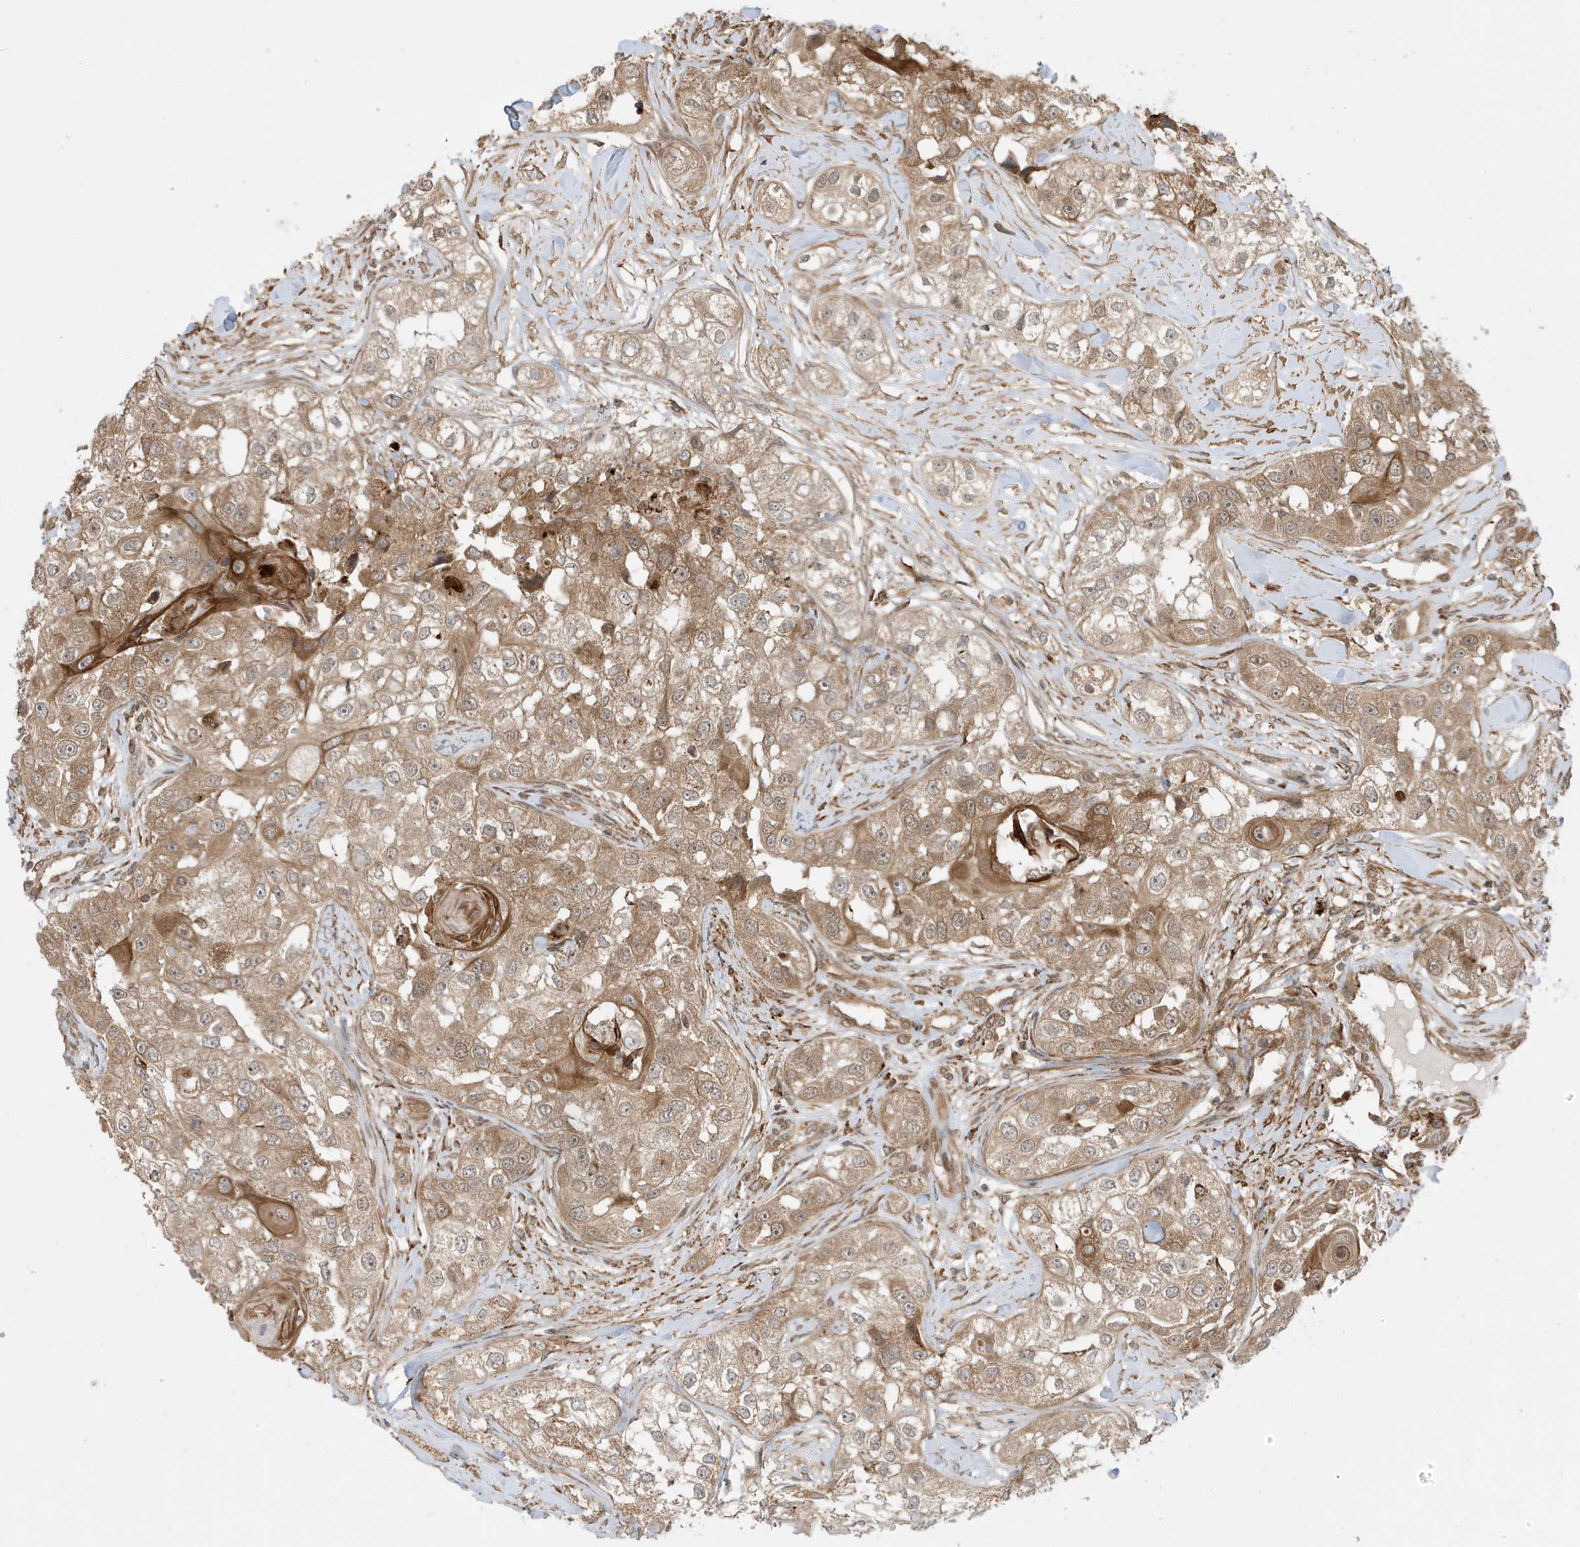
{"staining": {"intensity": "moderate", "quantity": ">75%", "location": "cytoplasmic/membranous"}, "tissue": "head and neck cancer", "cell_type": "Tumor cells", "image_type": "cancer", "snomed": [{"axis": "morphology", "description": "Normal tissue, NOS"}, {"axis": "morphology", "description": "Squamous cell carcinoma, NOS"}, {"axis": "topography", "description": "Skeletal muscle"}, {"axis": "topography", "description": "Head-Neck"}], "caption": "Head and neck cancer (squamous cell carcinoma) stained for a protein (brown) exhibits moderate cytoplasmic/membranous positive positivity in approximately >75% of tumor cells.", "gene": "DHX36", "patient": {"sex": "male", "age": 51}}